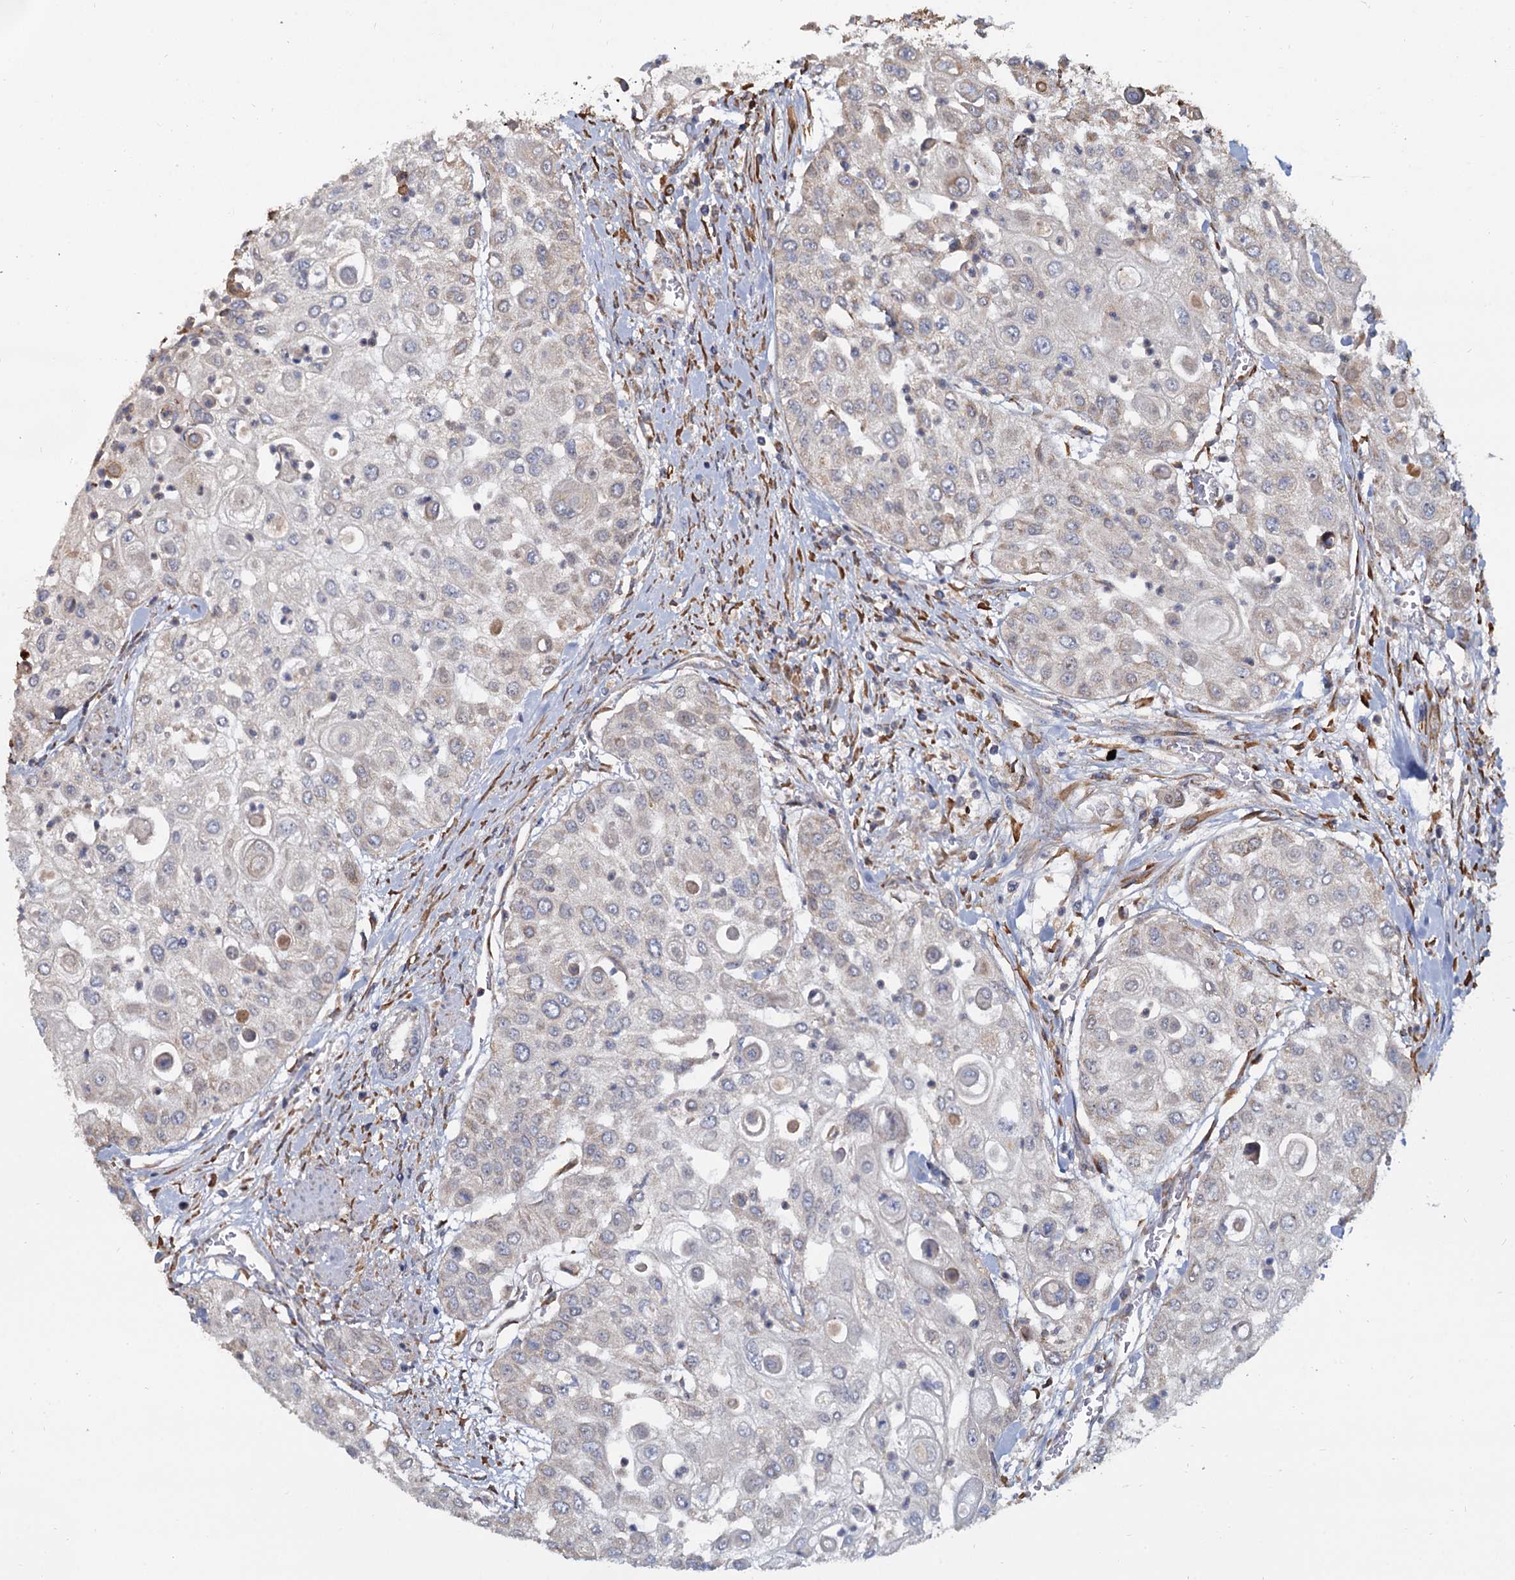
{"staining": {"intensity": "weak", "quantity": "<25%", "location": "cytoplasmic/membranous"}, "tissue": "urothelial cancer", "cell_type": "Tumor cells", "image_type": "cancer", "snomed": [{"axis": "morphology", "description": "Urothelial carcinoma, High grade"}, {"axis": "topography", "description": "Urinary bladder"}], "caption": "High-grade urothelial carcinoma was stained to show a protein in brown. There is no significant positivity in tumor cells.", "gene": "LRRC51", "patient": {"sex": "female", "age": 79}}